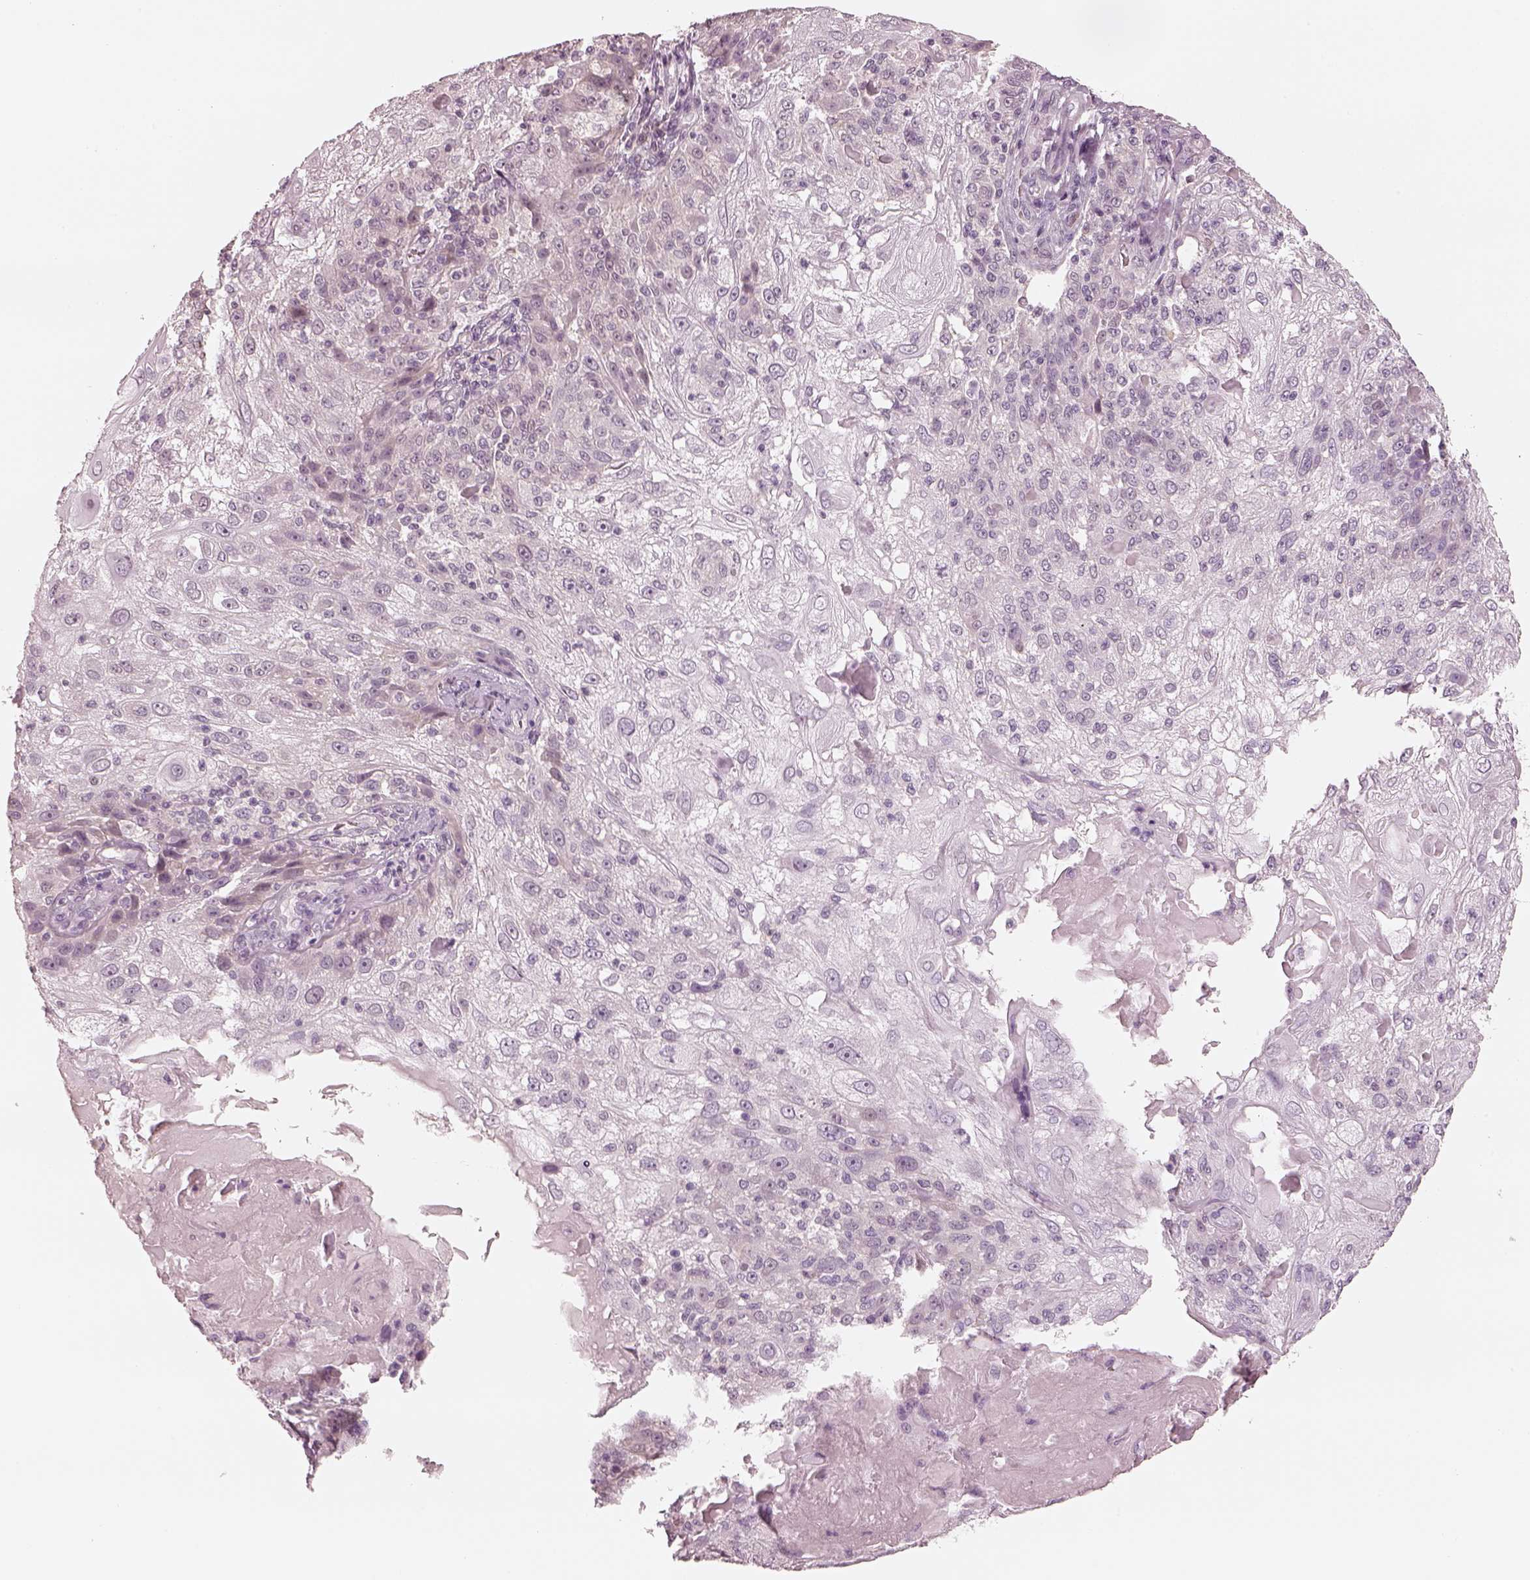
{"staining": {"intensity": "negative", "quantity": "none", "location": "none"}, "tissue": "skin cancer", "cell_type": "Tumor cells", "image_type": "cancer", "snomed": [{"axis": "morphology", "description": "Normal tissue, NOS"}, {"axis": "morphology", "description": "Squamous cell carcinoma, NOS"}, {"axis": "topography", "description": "Skin"}], "caption": "A micrograph of human skin cancer (squamous cell carcinoma) is negative for staining in tumor cells. The staining is performed using DAB (3,3'-diaminobenzidine) brown chromogen with nuclei counter-stained in using hematoxylin.", "gene": "EGR4", "patient": {"sex": "female", "age": 83}}